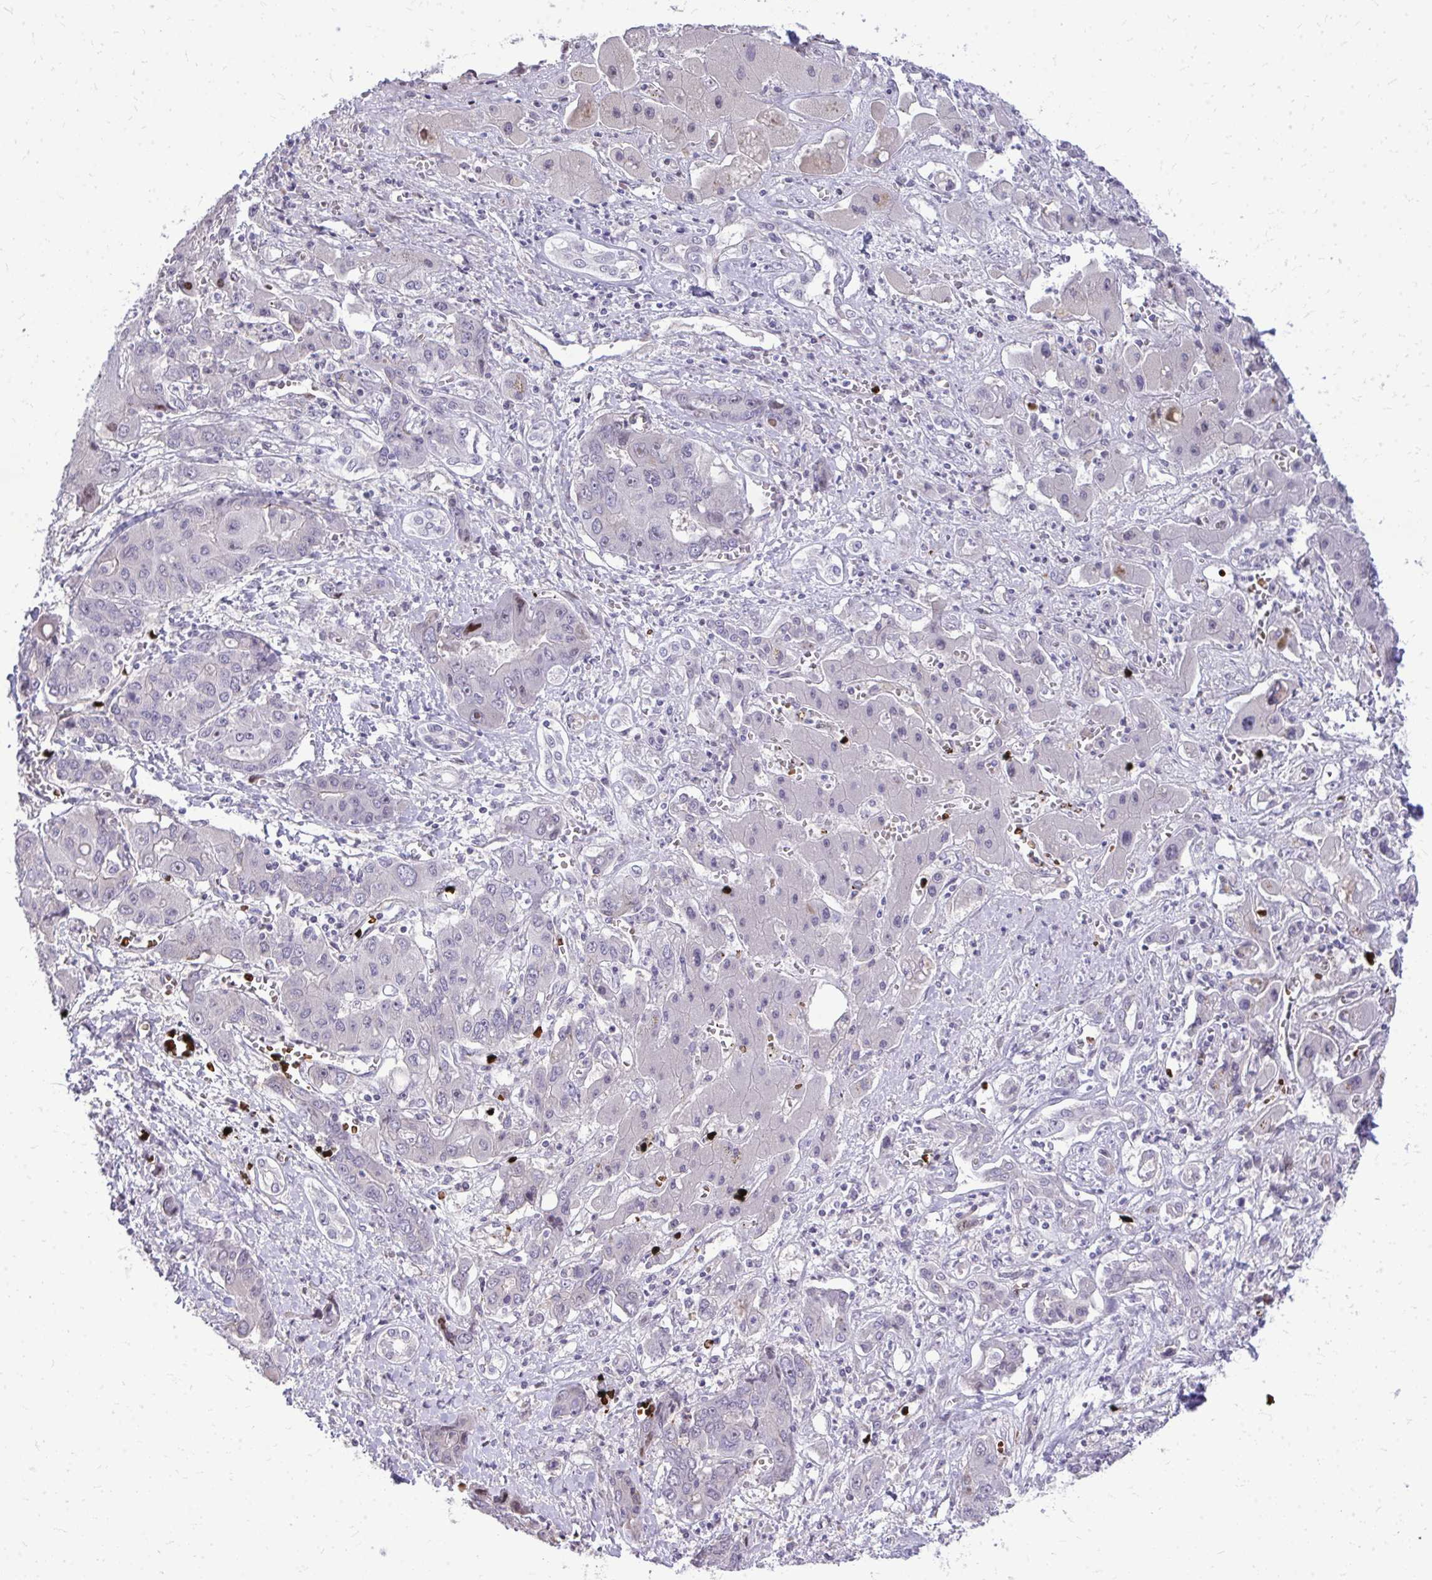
{"staining": {"intensity": "negative", "quantity": "none", "location": "none"}, "tissue": "liver cancer", "cell_type": "Tumor cells", "image_type": "cancer", "snomed": [{"axis": "morphology", "description": "Cholangiocarcinoma"}, {"axis": "topography", "description": "Liver"}], "caption": "A high-resolution photomicrograph shows immunohistochemistry (IHC) staining of liver cholangiocarcinoma, which exhibits no significant positivity in tumor cells. (Brightfield microscopy of DAB (3,3'-diaminobenzidine) immunohistochemistry (IHC) at high magnification).", "gene": "DLX4", "patient": {"sex": "male", "age": 67}}